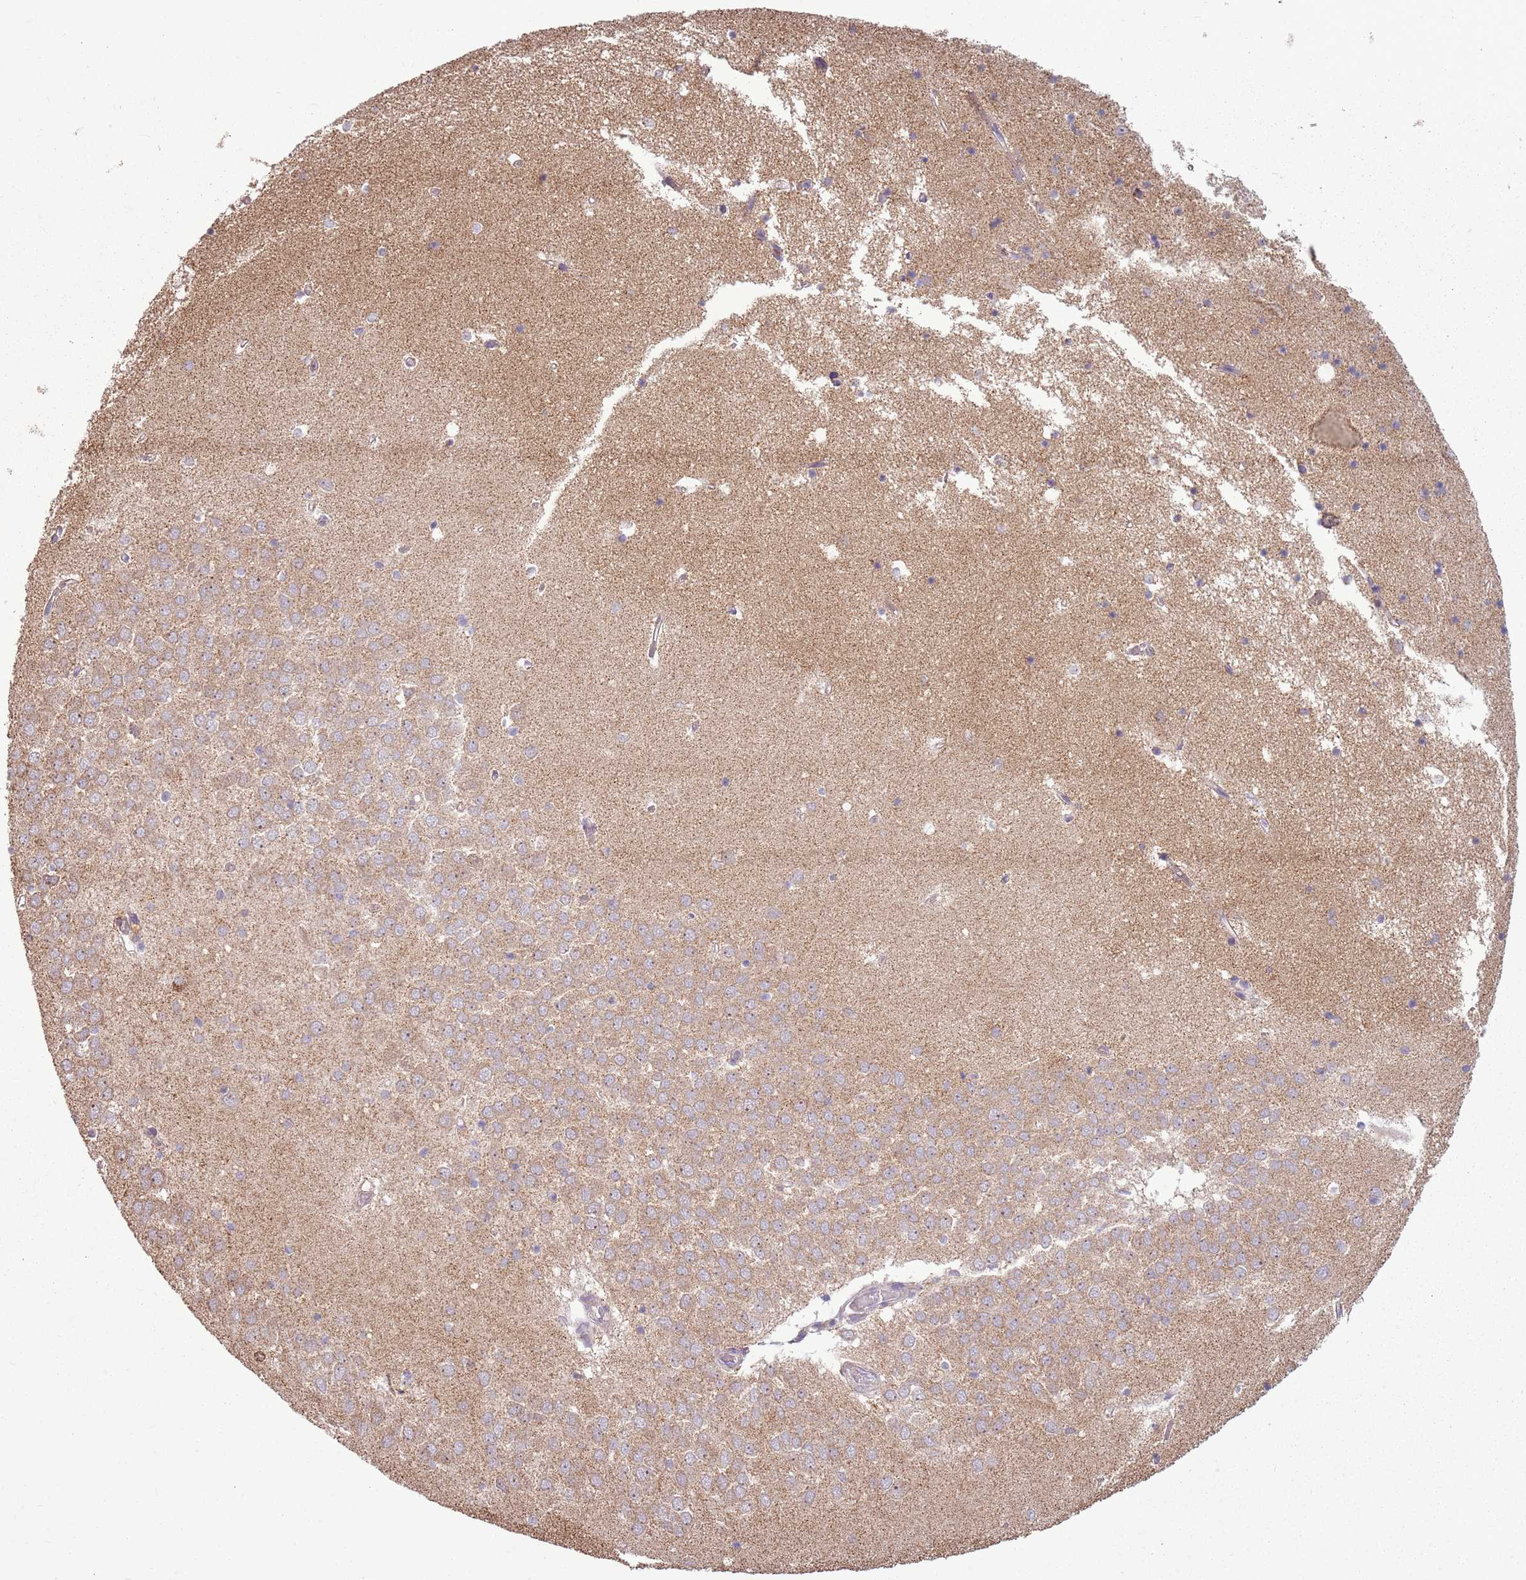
{"staining": {"intensity": "negative", "quantity": "none", "location": "none"}, "tissue": "hippocampus", "cell_type": "Glial cells", "image_type": "normal", "snomed": [{"axis": "morphology", "description": "Normal tissue, NOS"}, {"axis": "topography", "description": "Hippocampus"}], "caption": "Immunohistochemistry of unremarkable human hippocampus shows no positivity in glial cells.", "gene": "ZNF530", "patient": {"sex": "male", "age": 70}}